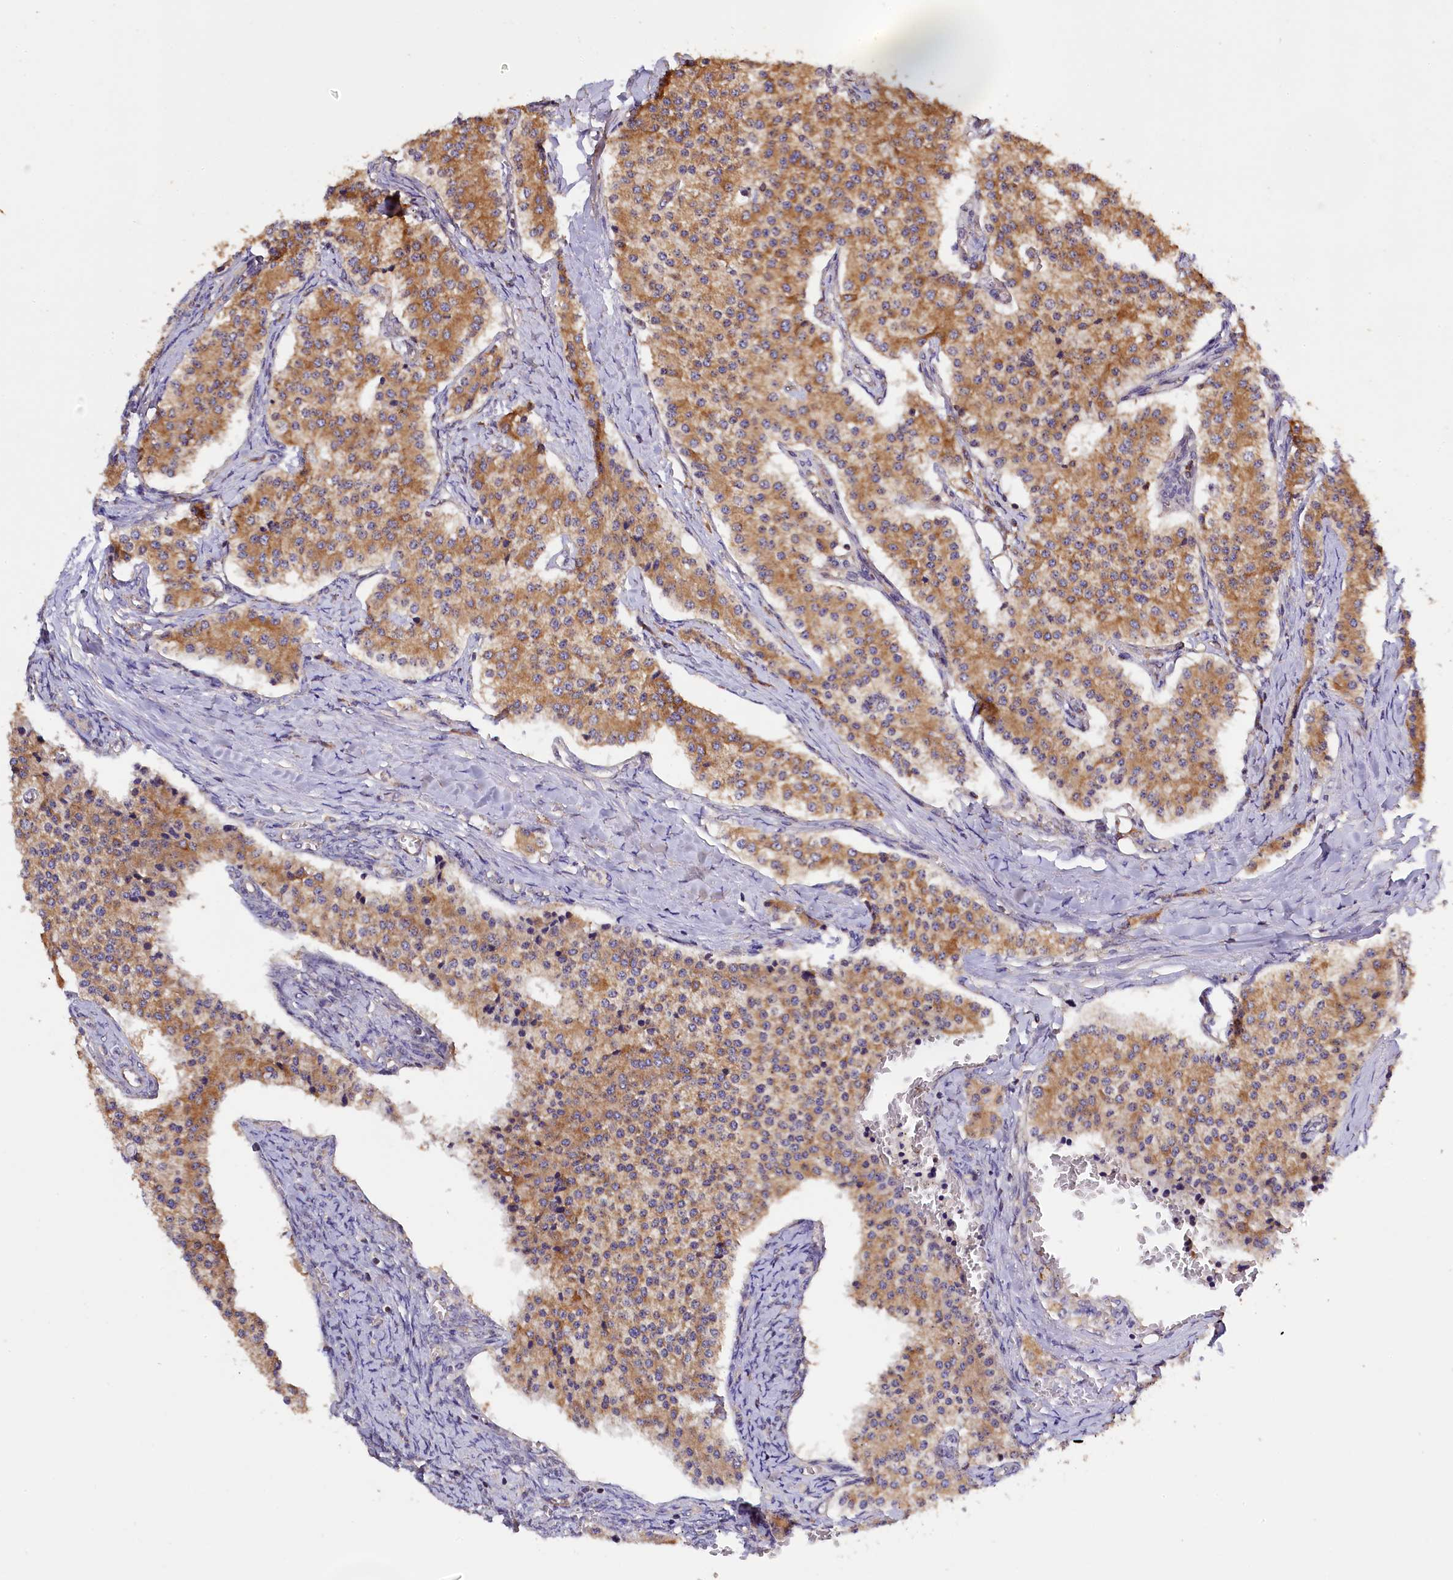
{"staining": {"intensity": "moderate", "quantity": ">75%", "location": "cytoplasmic/membranous"}, "tissue": "carcinoid", "cell_type": "Tumor cells", "image_type": "cancer", "snomed": [{"axis": "morphology", "description": "Carcinoid, malignant, NOS"}, {"axis": "topography", "description": "Colon"}], "caption": "Carcinoid stained with a protein marker shows moderate staining in tumor cells.", "gene": "KLC2", "patient": {"sex": "female", "age": 52}}